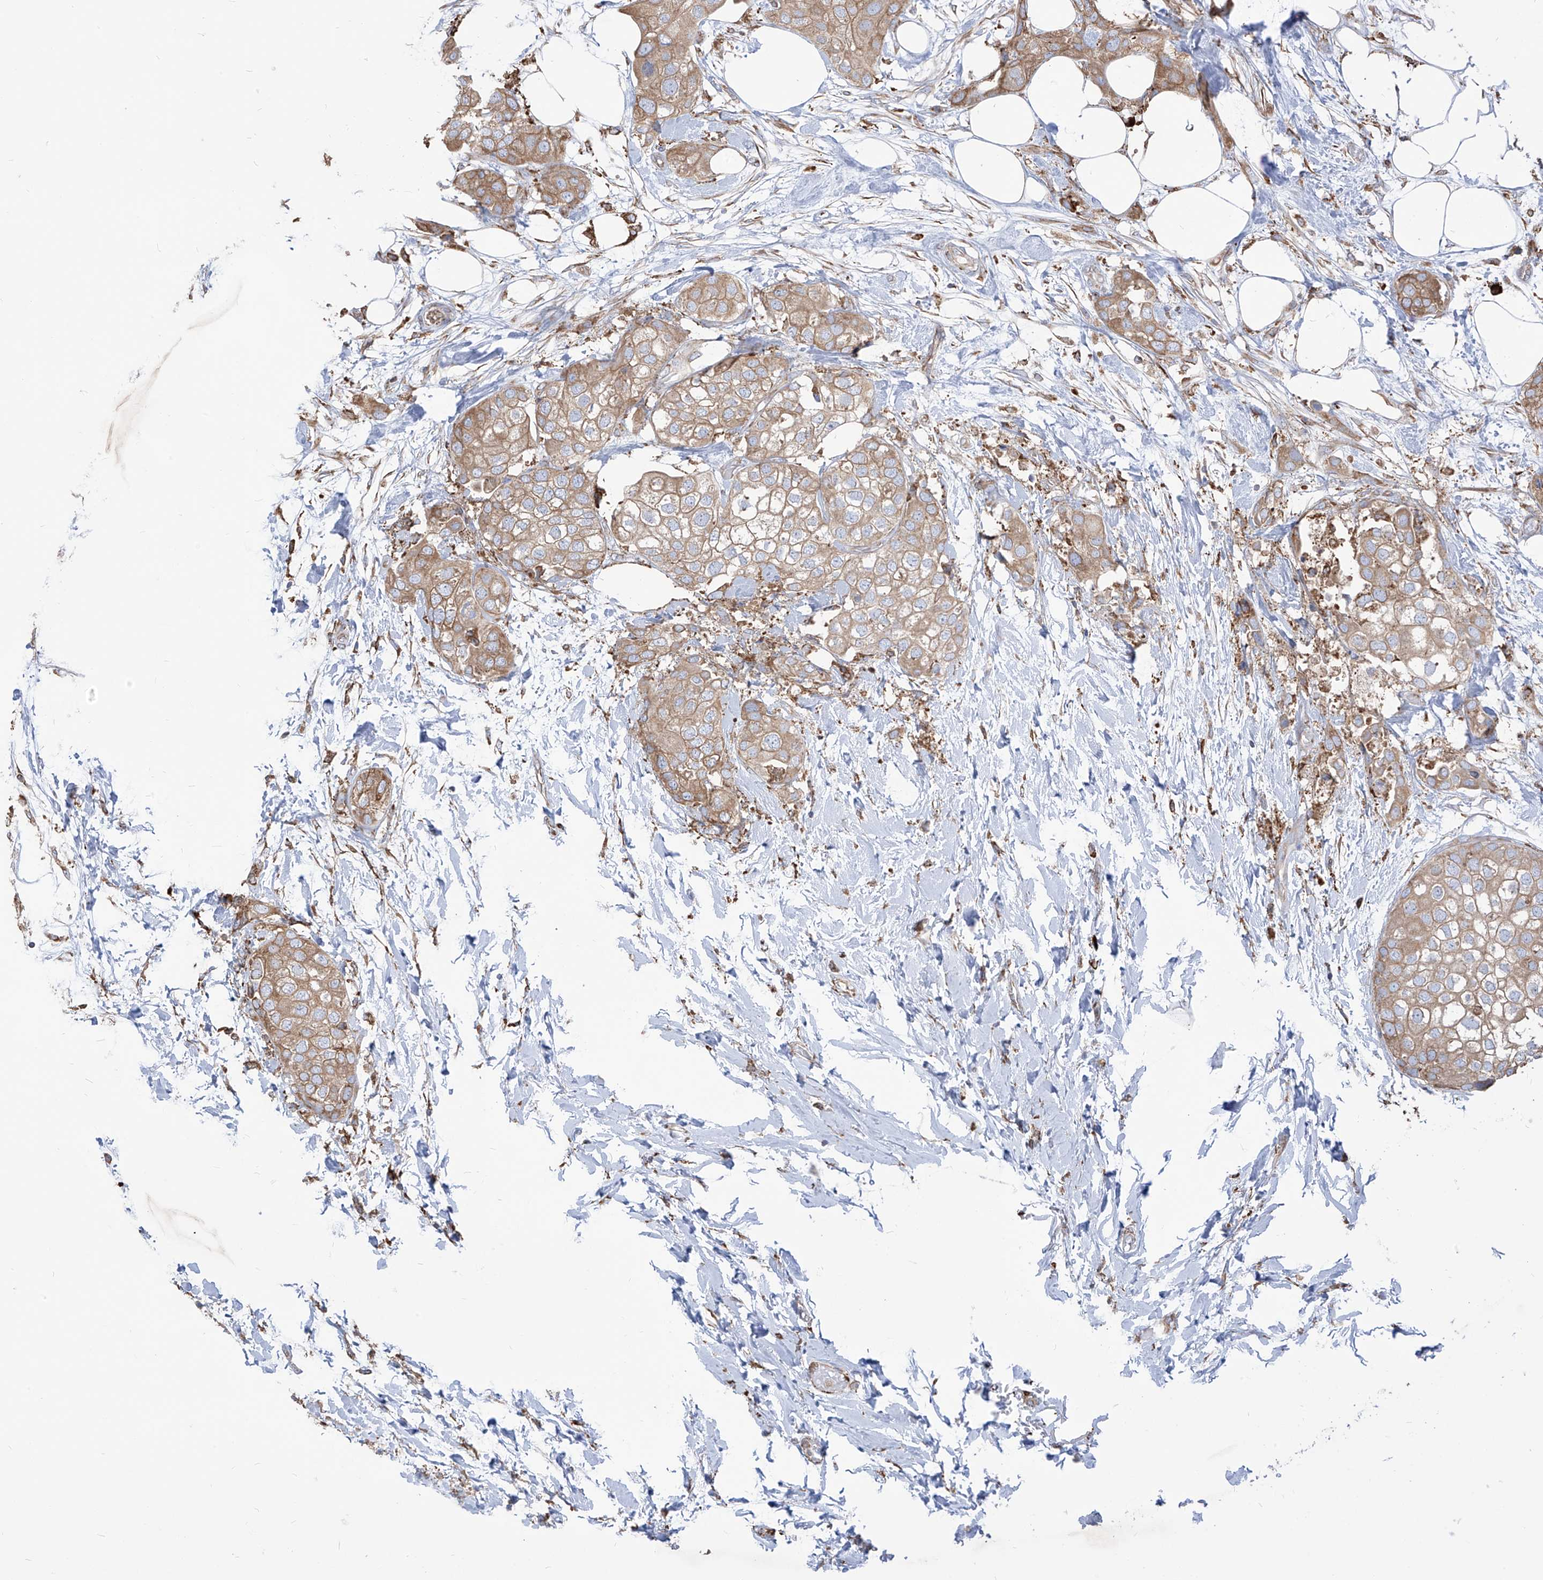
{"staining": {"intensity": "moderate", "quantity": ">75%", "location": "cytoplasmic/membranous"}, "tissue": "urothelial cancer", "cell_type": "Tumor cells", "image_type": "cancer", "snomed": [{"axis": "morphology", "description": "Urothelial carcinoma, High grade"}, {"axis": "topography", "description": "Urinary bladder"}], "caption": "This micrograph shows urothelial cancer stained with IHC to label a protein in brown. The cytoplasmic/membranous of tumor cells show moderate positivity for the protein. Nuclei are counter-stained blue.", "gene": "PDIA6", "patient": {"sex": "male", "age": 64}}